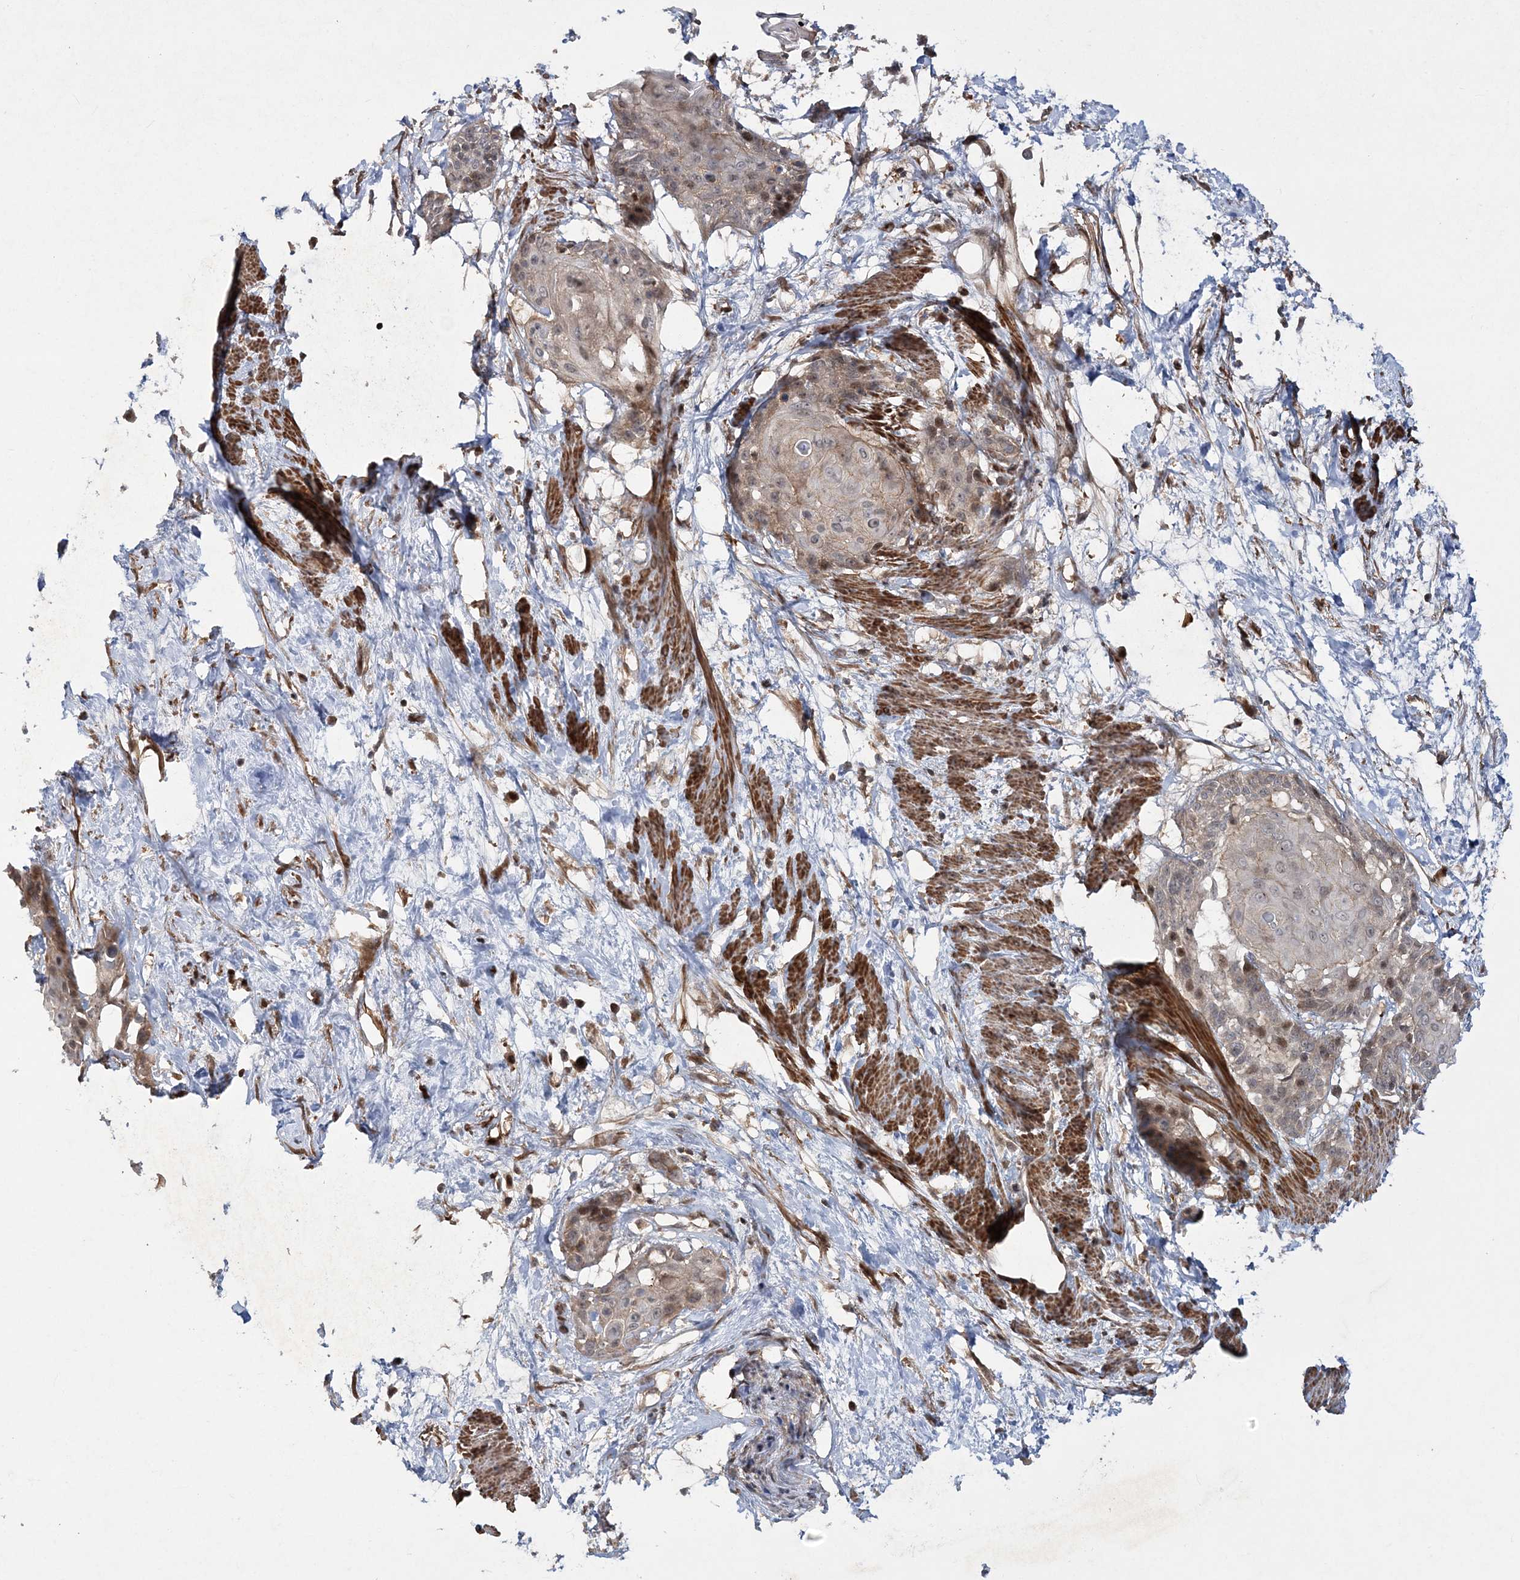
{"staining": {"intensity": "moderate", "quantity": "<25%", "location": "nuclear"}, "tissue": "cervical cancer", "cell_type": "Tumor cells", "image_type": "cancer", "snomed": [{"axis": "morphology", "description": "Squamous cell carcinoma, NOS"}, {"axis": "topography", "description": "Cervix"}], "caption": "Protein expression by IHC shows moderate nuclear expression in approximately <25% of tumor cells in cervical squamous cell carcinoma. (Brightfield microscopy of DAB IHC at high magnification).", "gene": "MOCS2", "patient": {"sex": "female", "age": 57}}